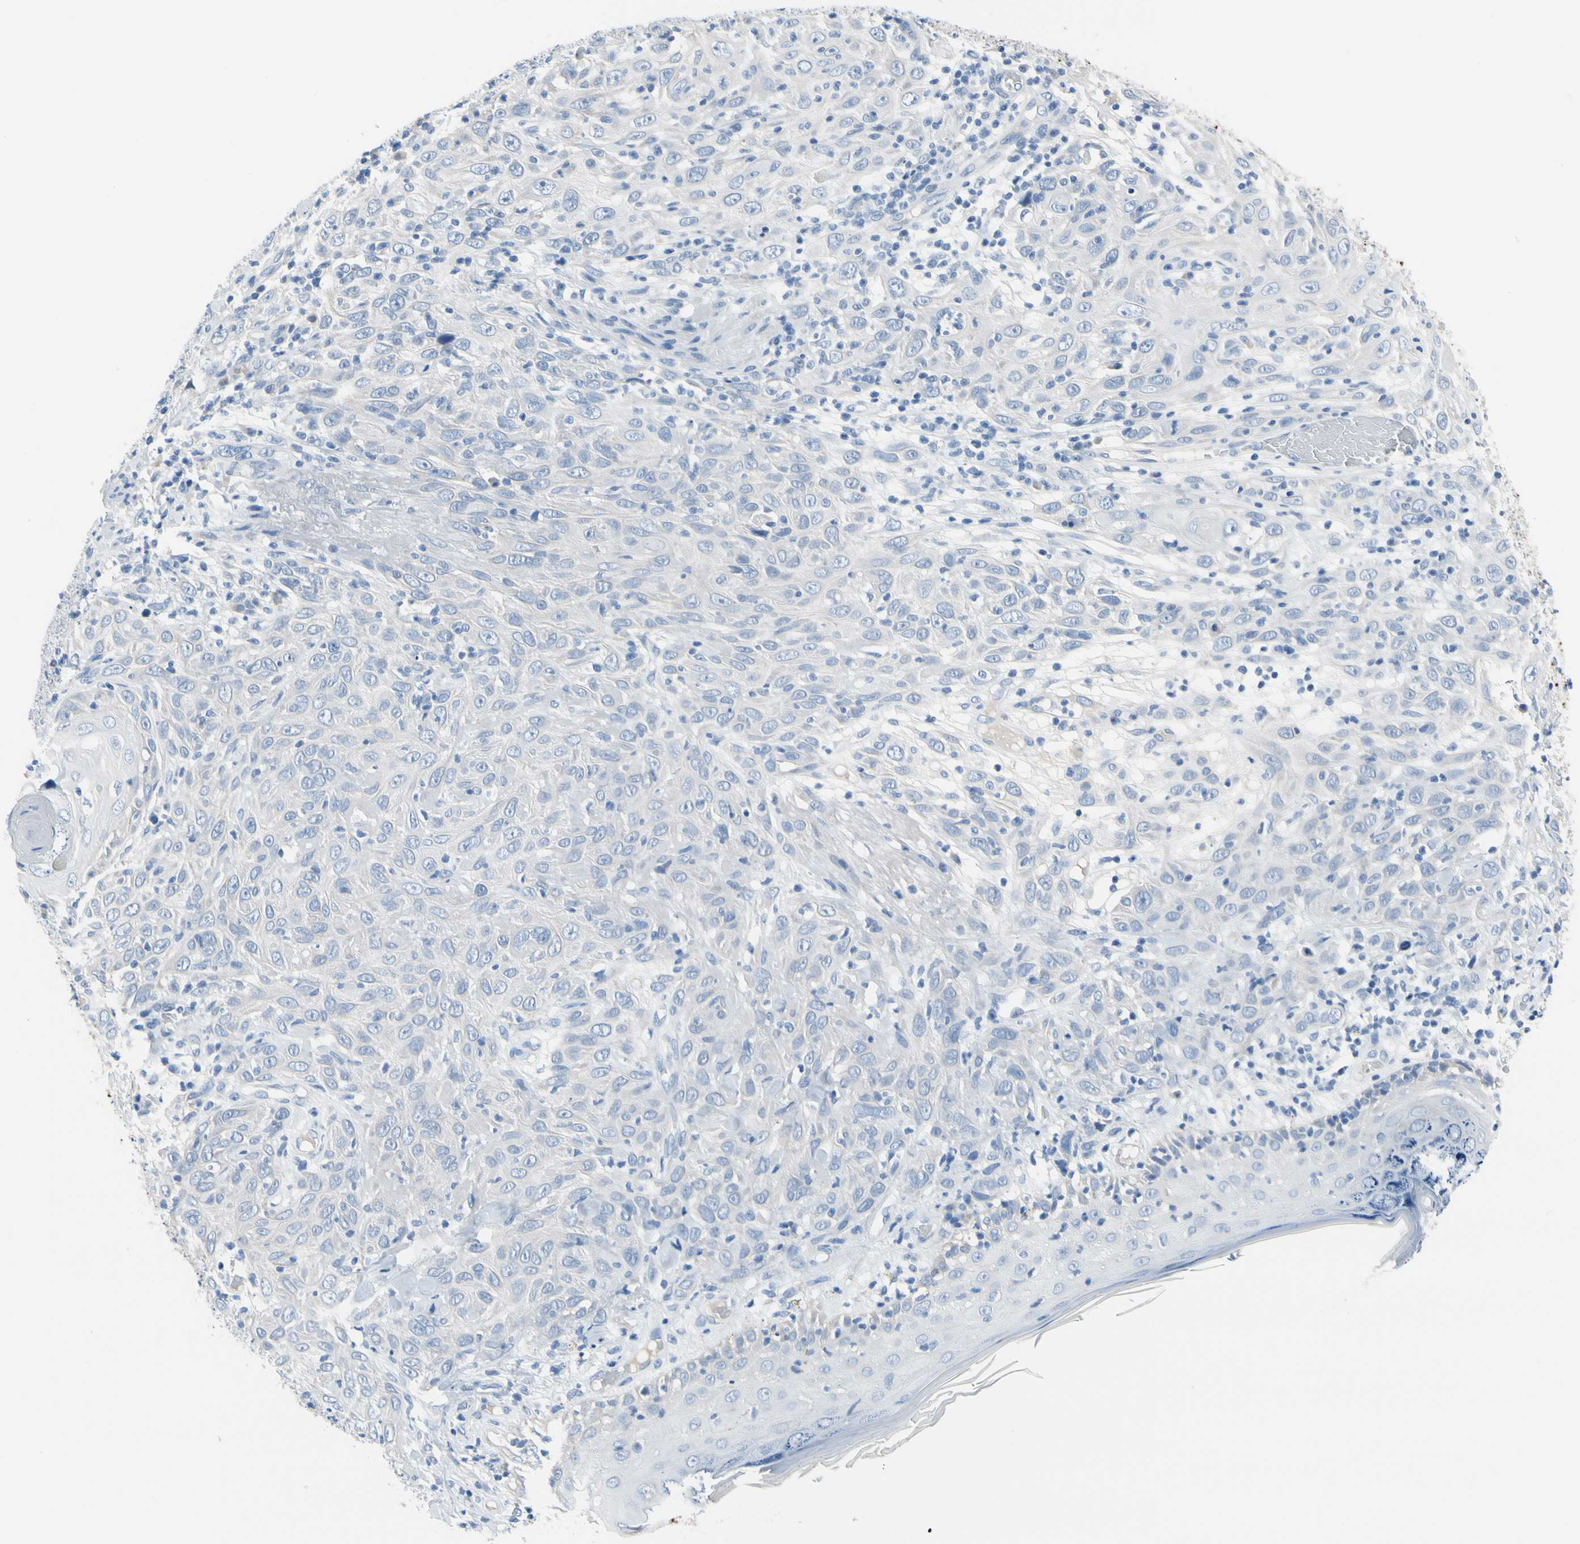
{"staining": {"intensity": "negative", "quantity": "none", "location": "none"}, "tissue": "skin cancer", "cell_type": "Tumor cells", "image_type": "cancer", "snomed": [{"axis": "morphology", "description": "Squamous cell carcinoma, NOS"}, {"axis": "topography", "description": "Skin"}], "caption": "Tumor cells show no significant positivity in skin cancer.", "gene": "MUC5B", "patient": {"sex": "female", "age": 88}}